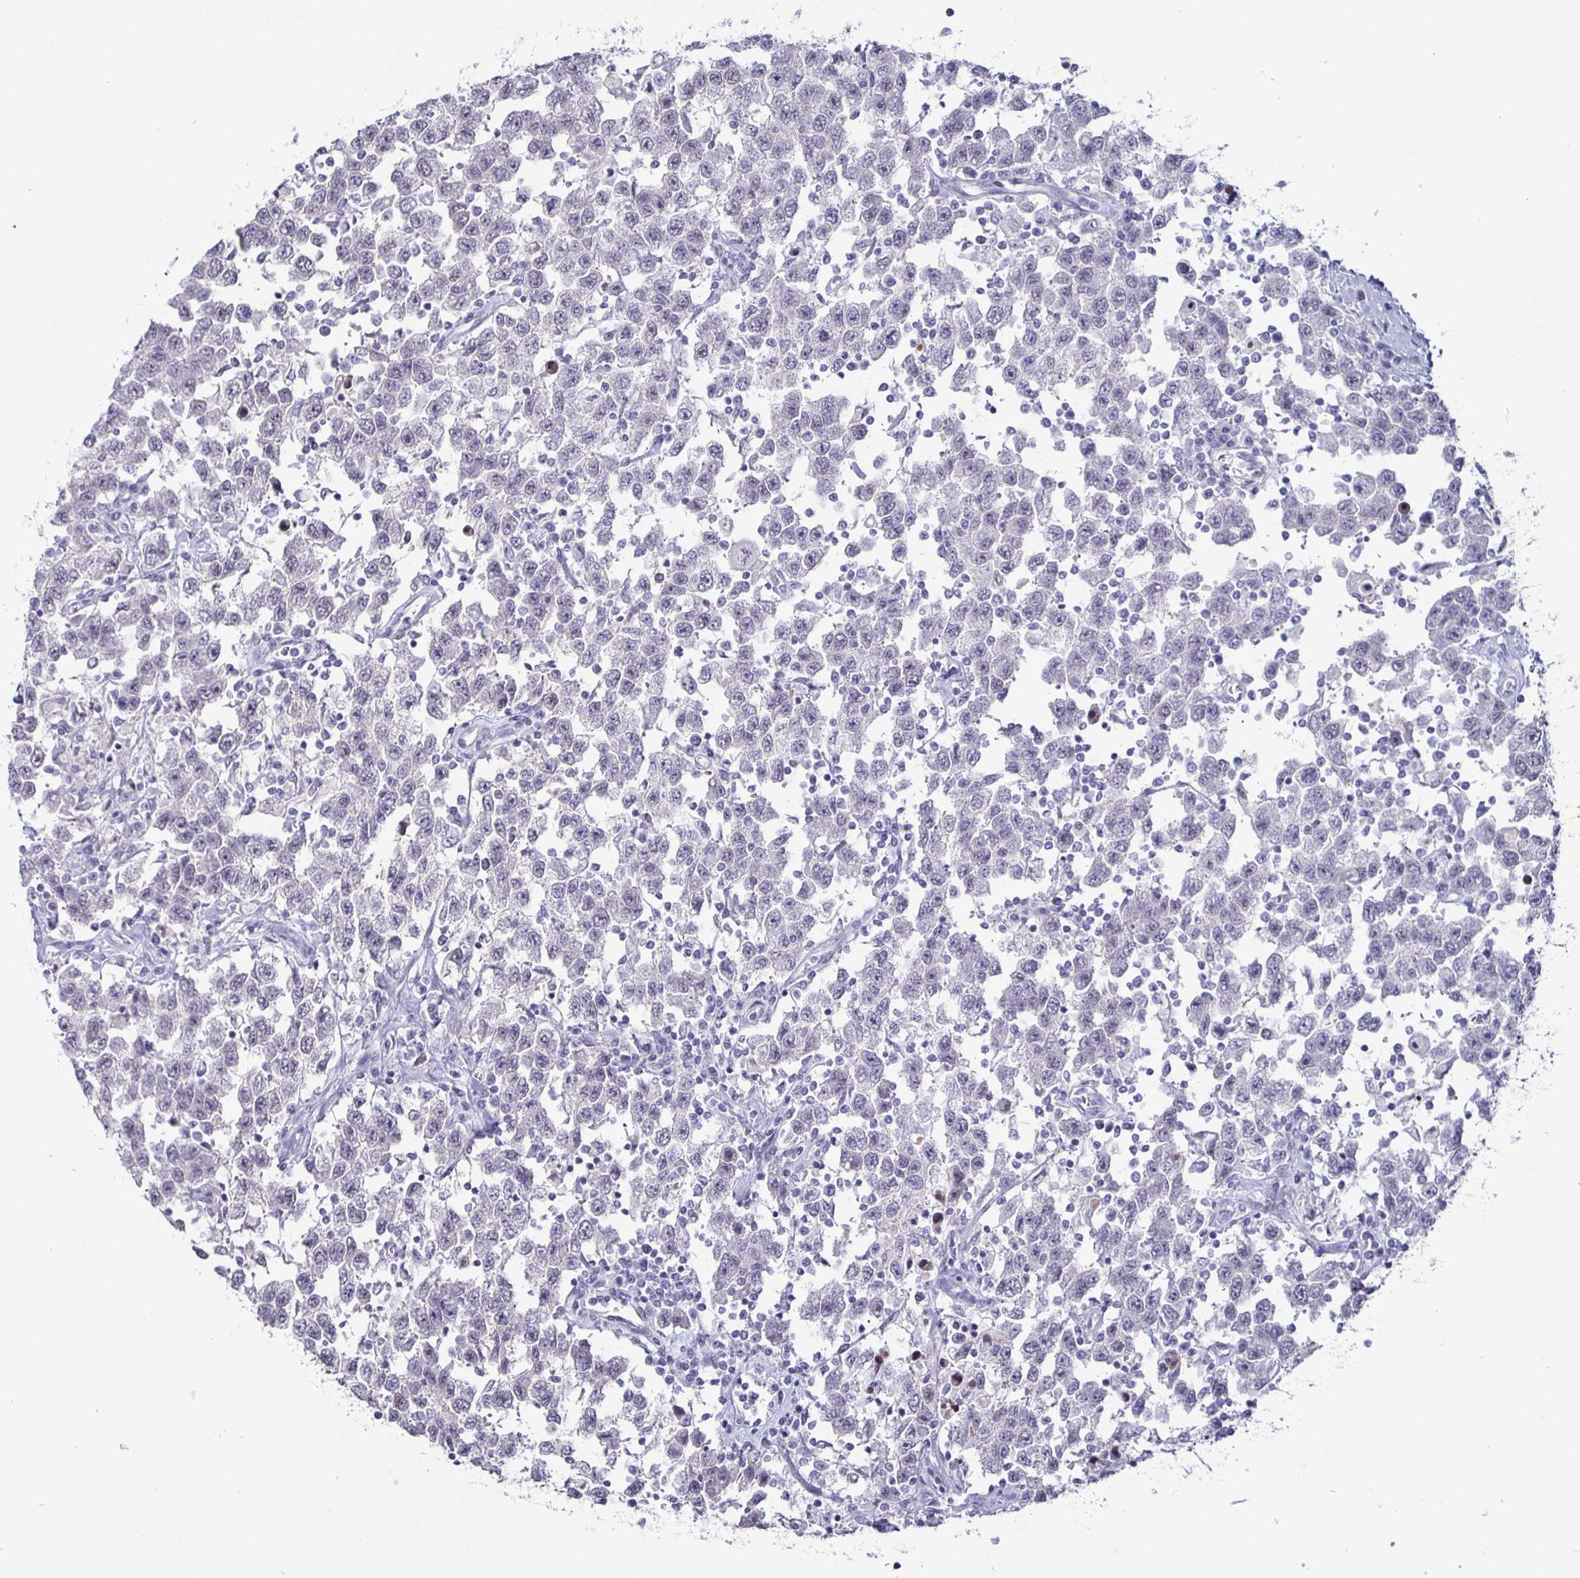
{"staining": {"intensity": "negative", "quantity": "none", "location": "none"}, "tissue": "testis cancer", "cell_type": "Tumor cells", "image_type": "cancer", "snomed": [{"axis": "morphology", "description": "Seminoma, NOS"}, {"axis": "topography", "description": "Testis"}], "caption": "A histopathology image of testis cancer stained for a protein displays no brown staining in tumor cells.", "gene": "OOSP2", "patient": {"sex": "male", "age": 41}}